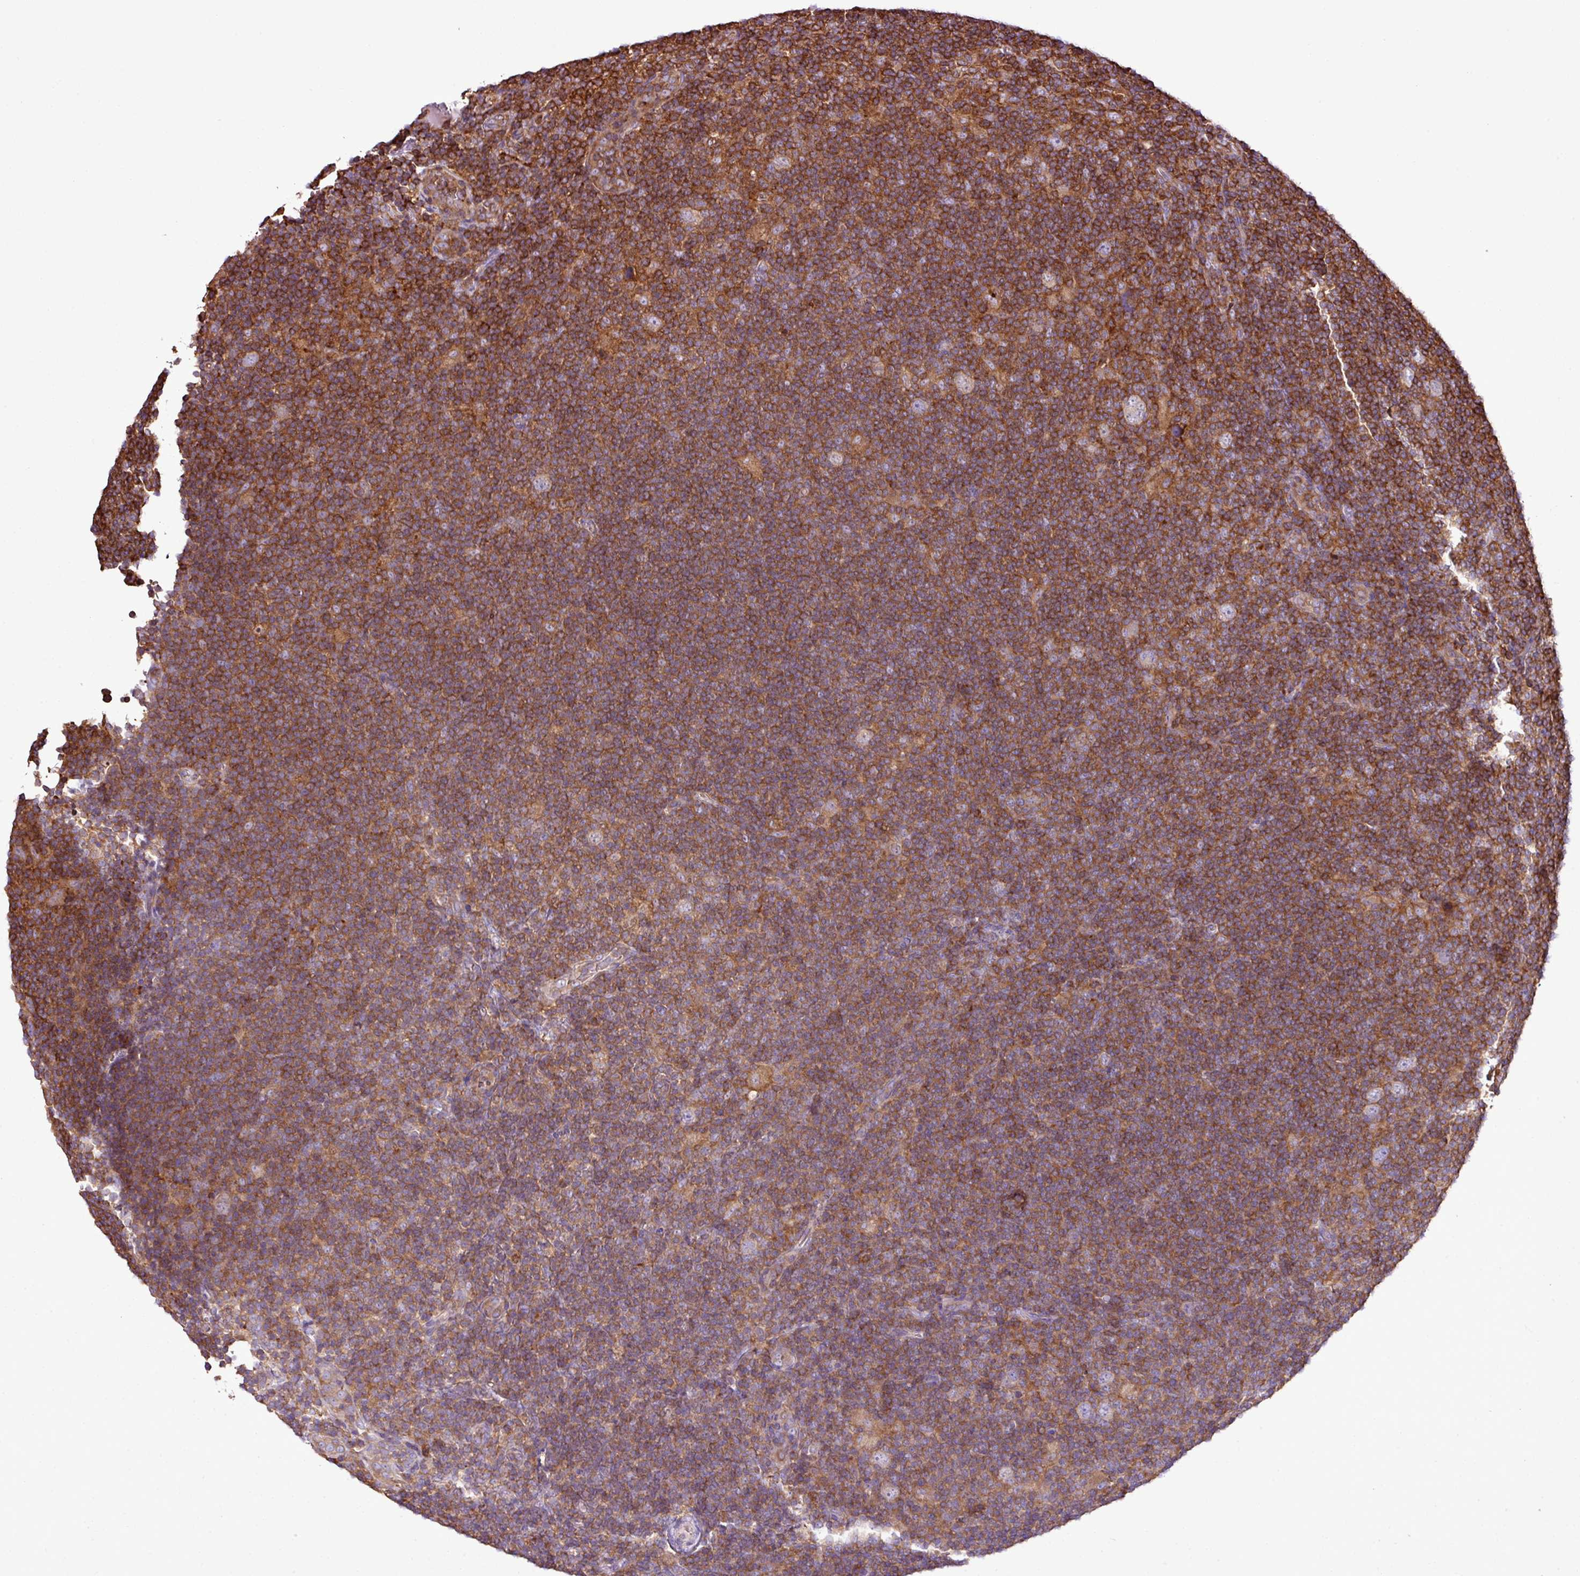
{"staining": {"intensity": "moderate", "quantity": "<25%", "location": "cytoplasmic/membranous"}, "tissue": "lymphoma", "cell_type": "Tumor cells", "image_type": "cancer", "snomed": [{"axis": "morphology", "description": "Hodgkin's disease, NOS"}, {"axis": "topography", "description": "Lymph node"}], "caption": "Immunohistochemistry of Hodgkin's disease demonstrates low levels of moderate cytoplasmic/membranous positivity in about <25% of tumor cells.", "gene": "PGAP6", "patient": {"sex": "female", "age": 57}}